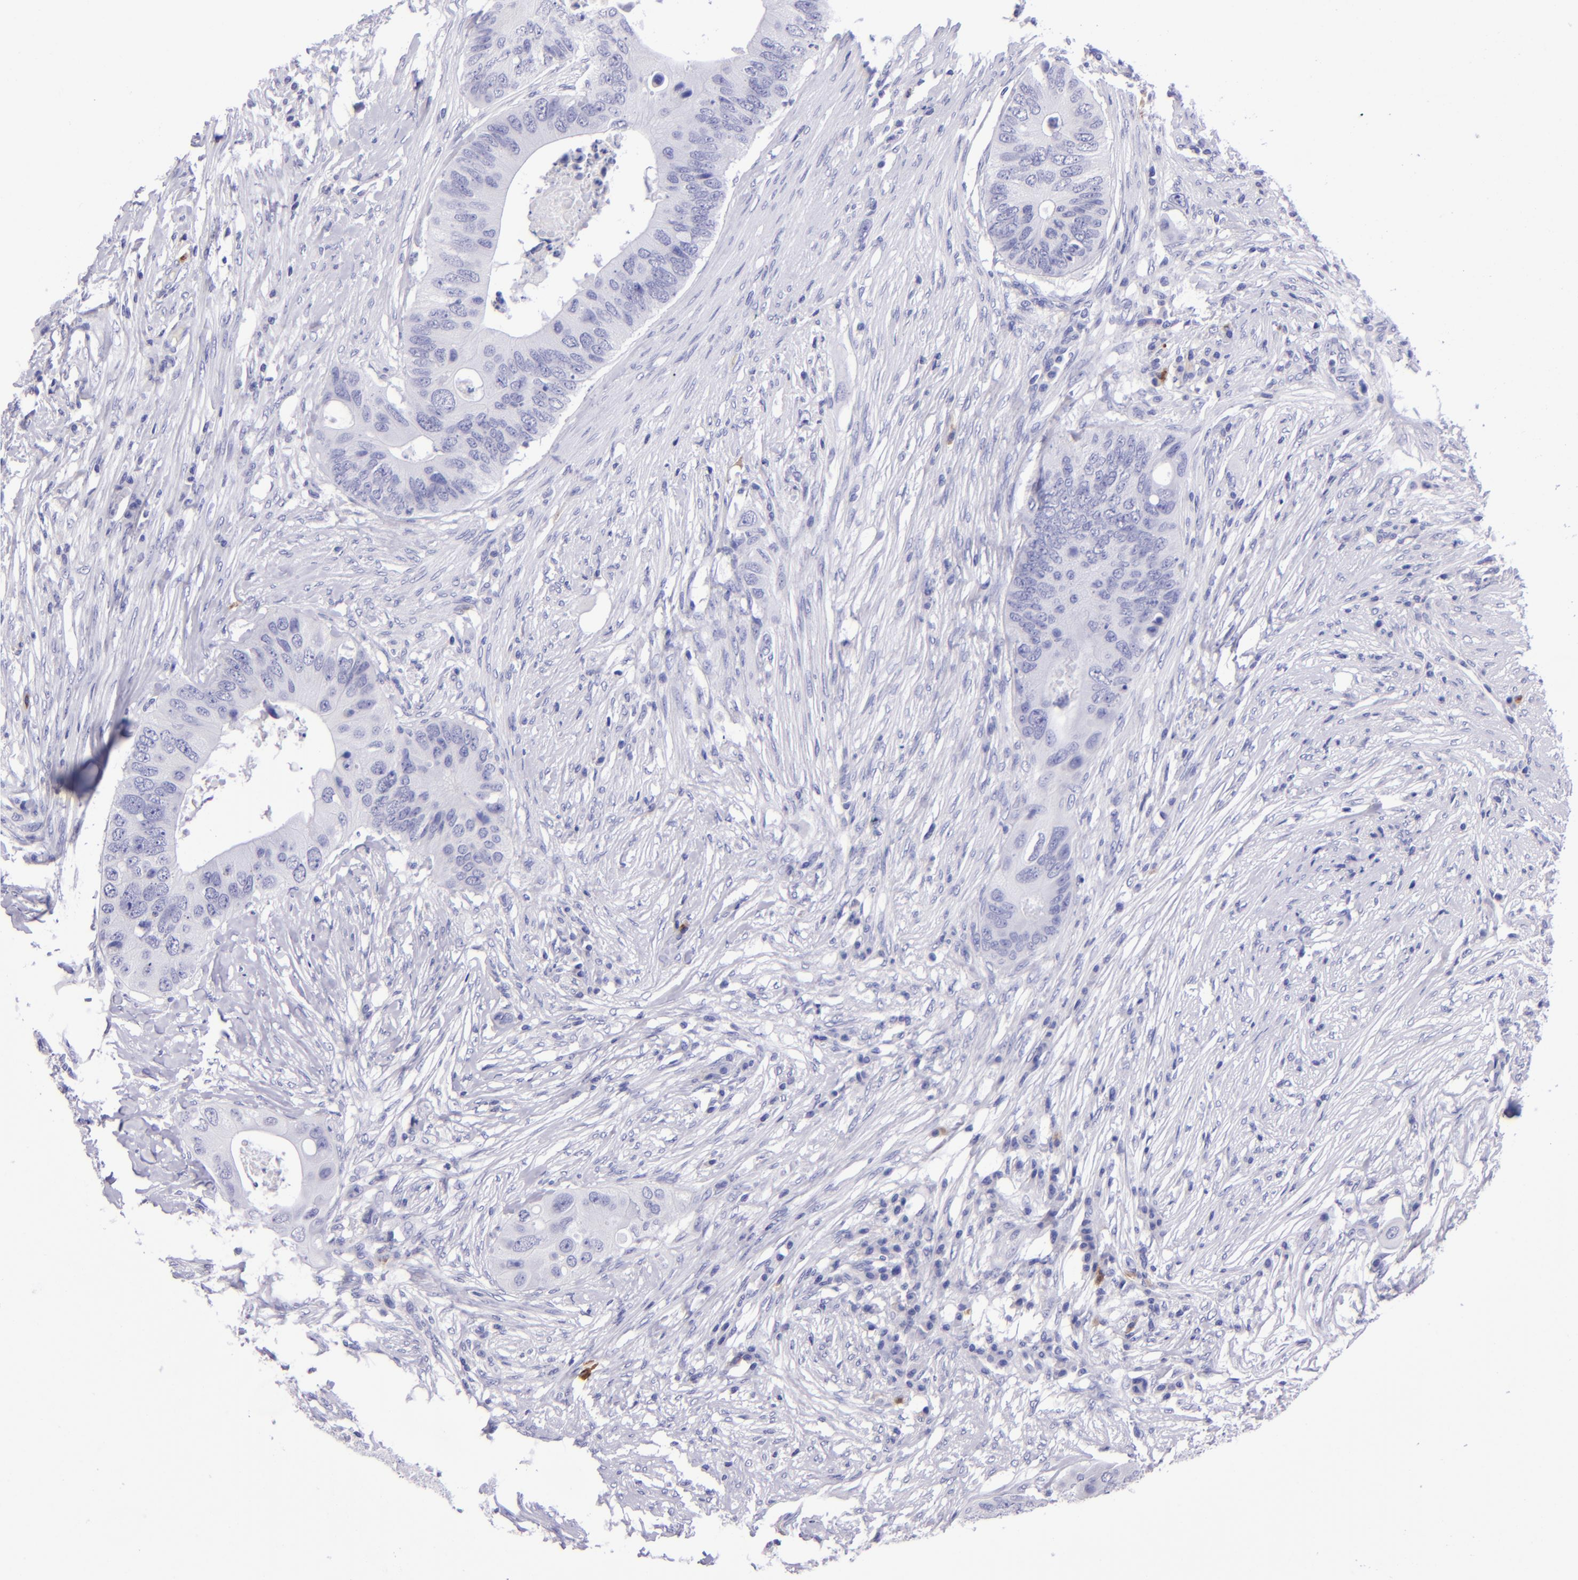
{"staining": {"intensity": "negative", "quantity": "none", "location": "none"}, "tissue": "colorectal cancer", "cell_type": "Tumor cells", "image_type": "cancer", "snomed": [{"axis": "morphology", "description": "Adenocarcinoma, NOS"}, {"axis": "topography", "description": "Colon"}], "caption": "Immunohistochemistry (IHC) of human colorectal adenocarcinoma demonstrates no positivity in tumor cells.", "gene": "TYRP1", "patient": {"sex": "male", "age": 71}}